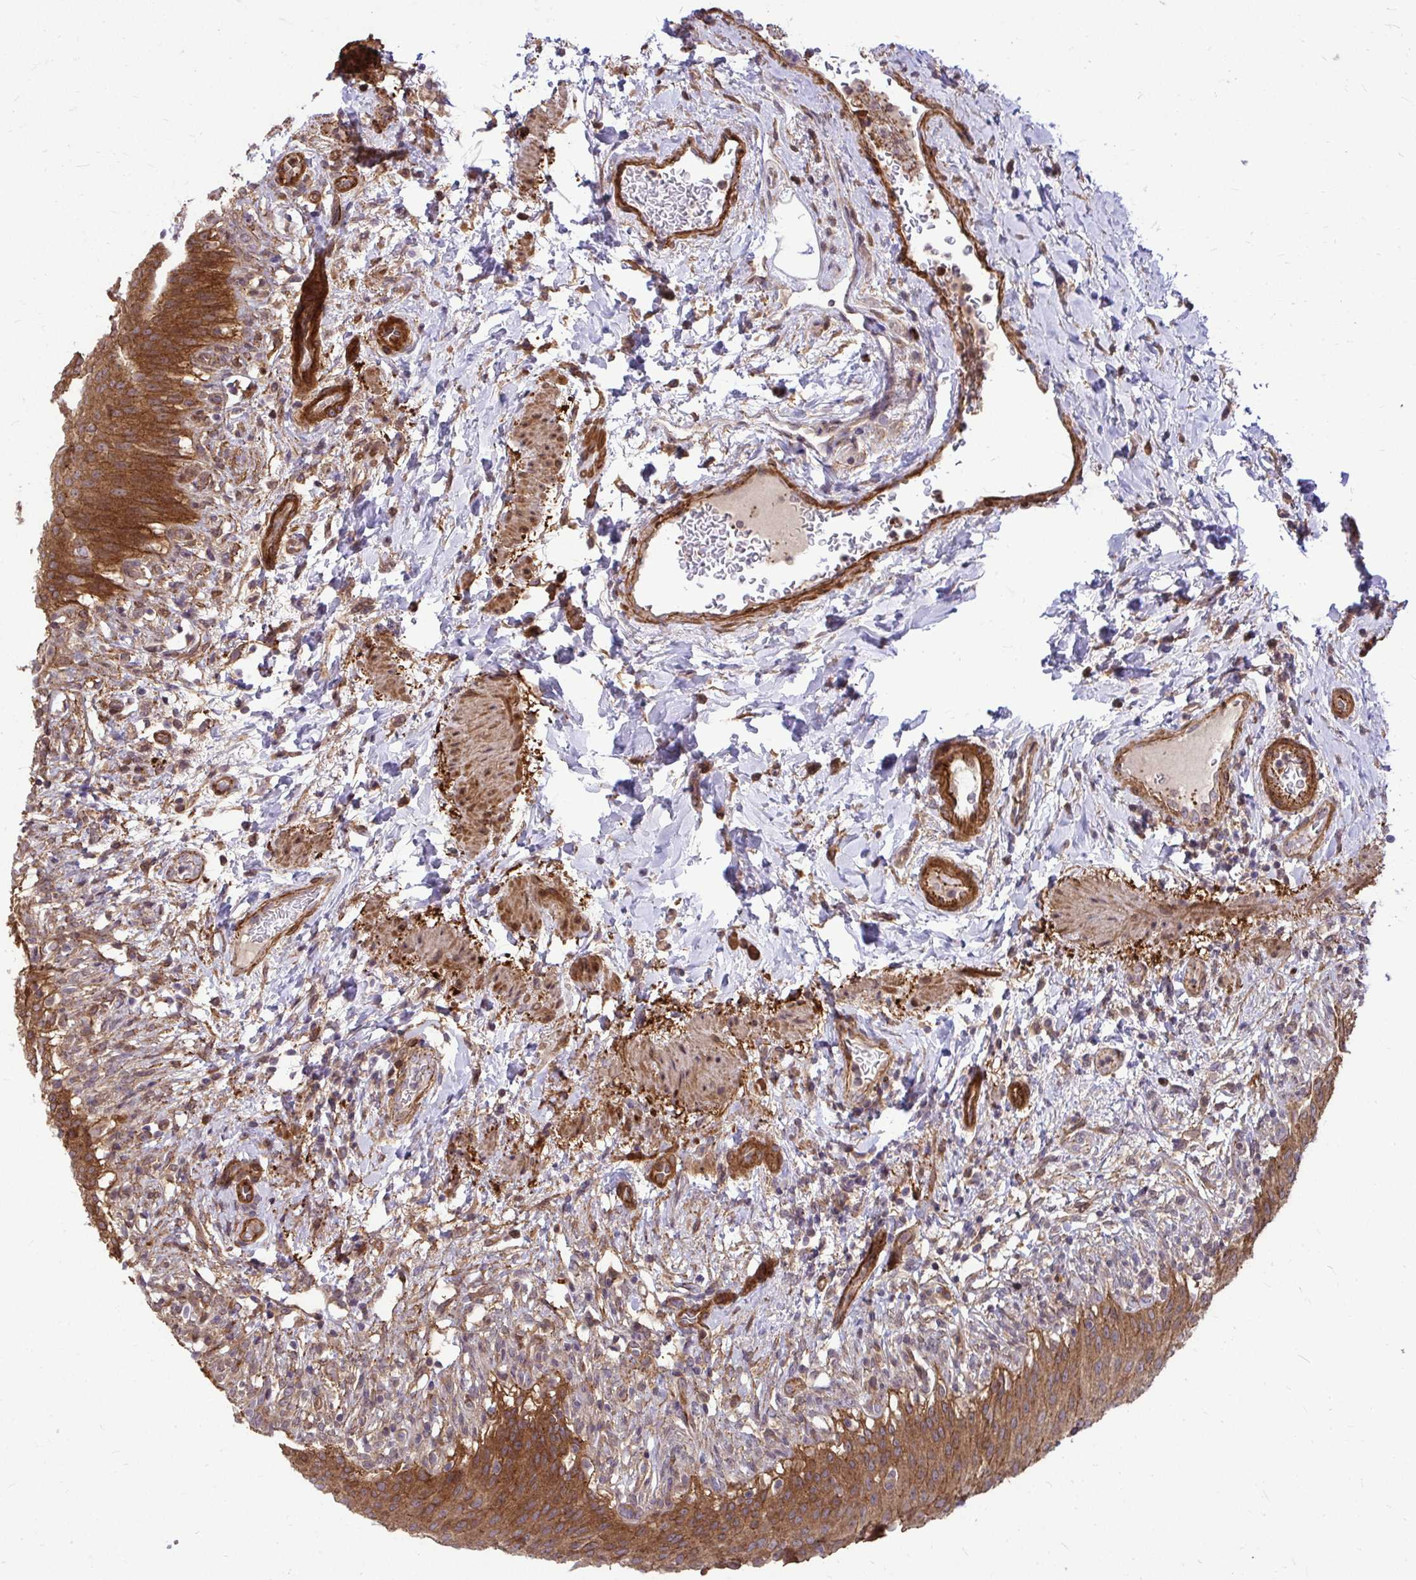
{"staining": {"intensity": "moderate", "quantity": ">75%", "location": "cytoplasmic/membranous,nuclear"}, "tissue": "urinary bladder", "cell_type": "Urothelial cells", "image_type": "normal", "snomed": [{"axis": "morphology", "description": "Normal tissue, NOS"}, {"axis": "topography", "description": "Urinary bladder"}, {"axis": "topography", "description": "Peripheral nerve tissue"}], "caption": "Protein expression analysis of unremarkable human urinary bladder reveals moderate cytoplasmic/membranous,nuclear positivity in approximately >75% of urothelial cells. The staining was performed using DAB, with brown indicating positive protein expression. Nuclei are stained blue with hematoxylin.", "gene": "TRIP6", "patient": {"sex": "female", "age": 60}}